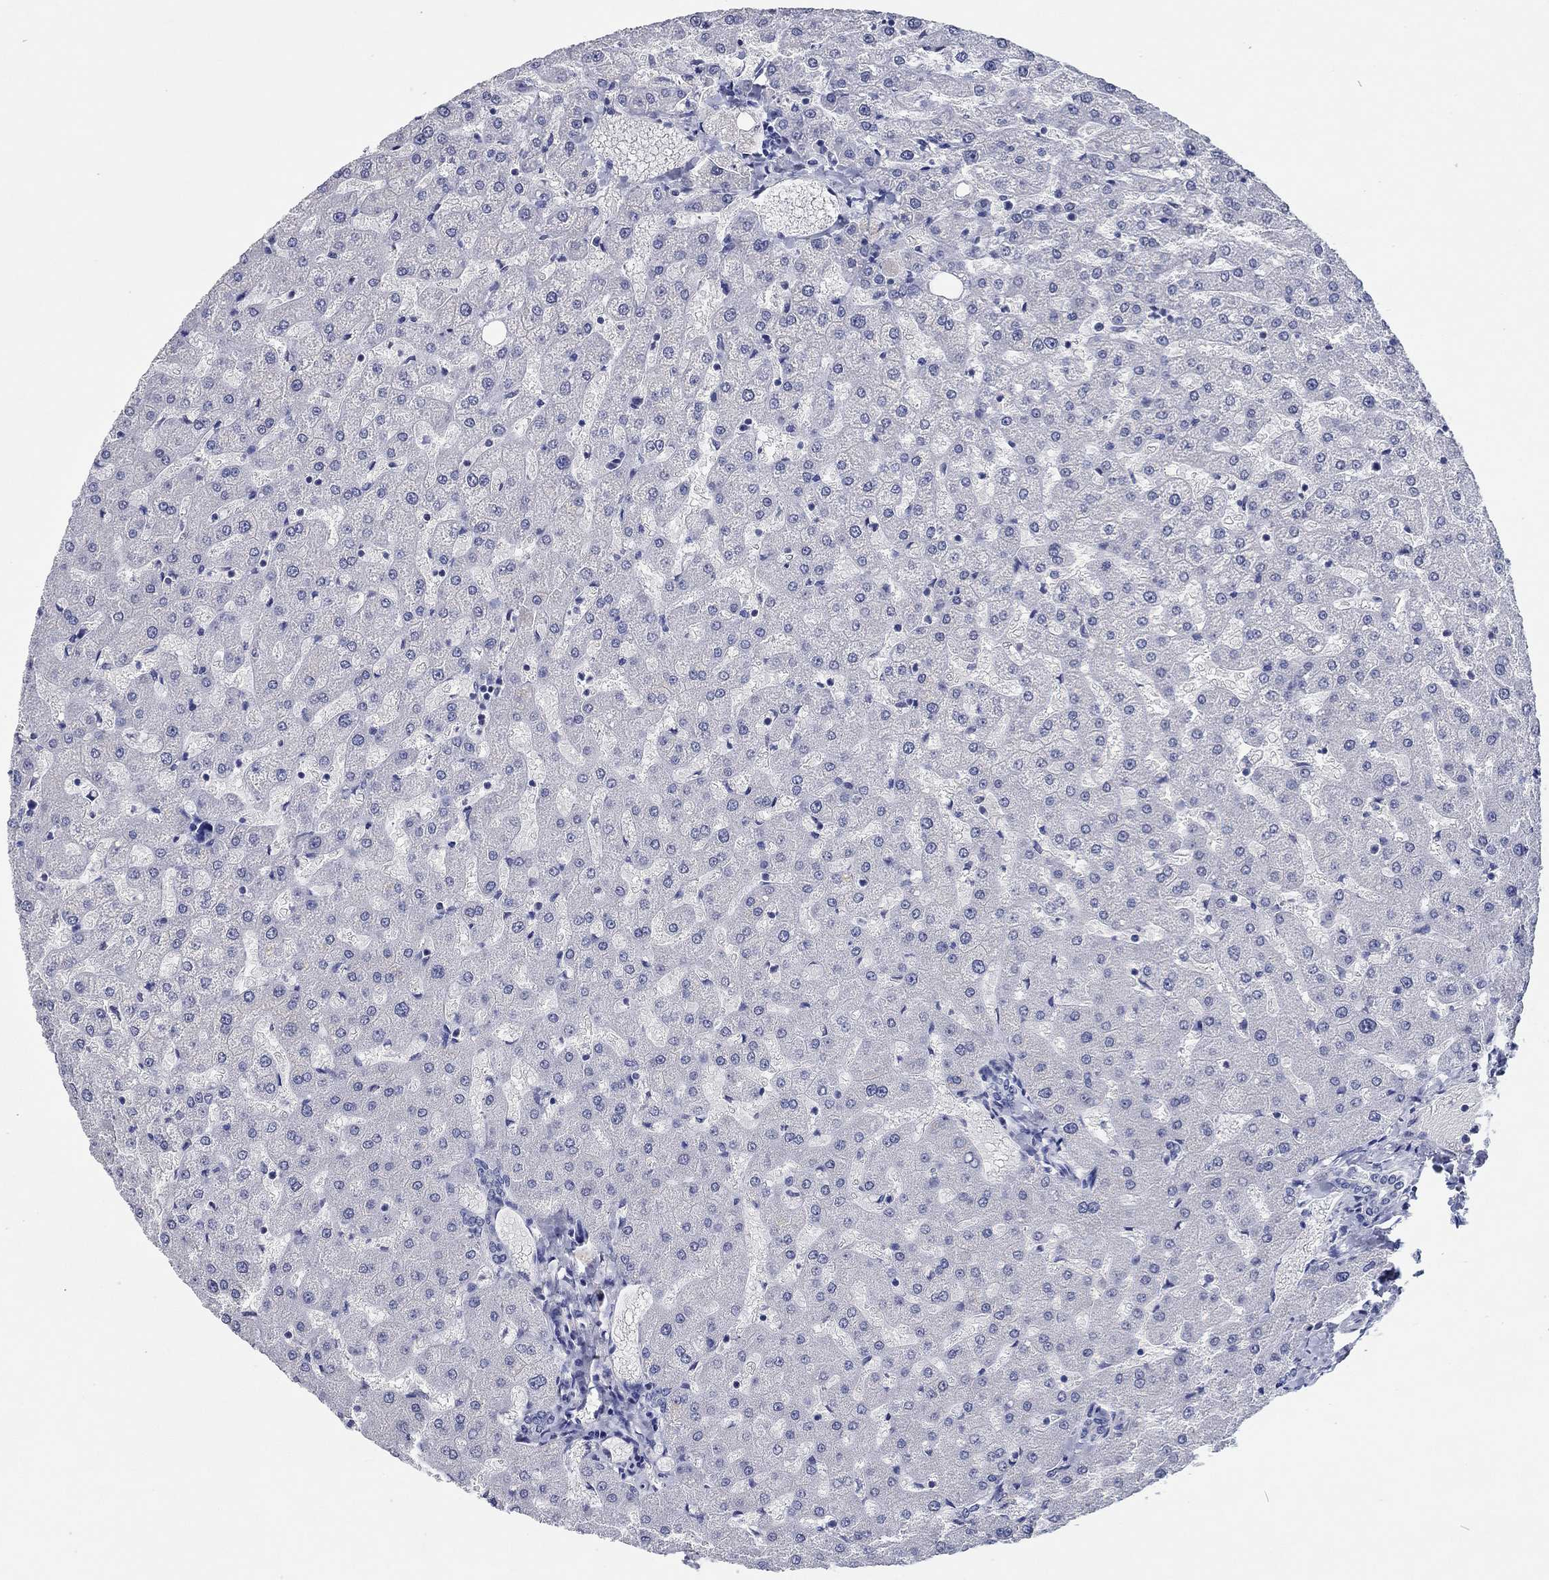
{"staining": {"intensity": "negative", "quantity": "none", "location": "none"}, "tissue": "liver", "cell_type": "Cholangiocytes", "image_type": "normal", "snomed": [{"axis": "morphology", "description": "Normal tissue, NOS"}, {"axis": "topography", "description": "Liver"}], "caption": "High power microscopy photomicrograph of an IHC micrograph of unremarkable liver, revealing no significant staining in cholangiocytes. (DAB IHC with hematoxylin counter stain).", "gene": "POU5F1", "patient": {"sex": "female", "age": 50}}